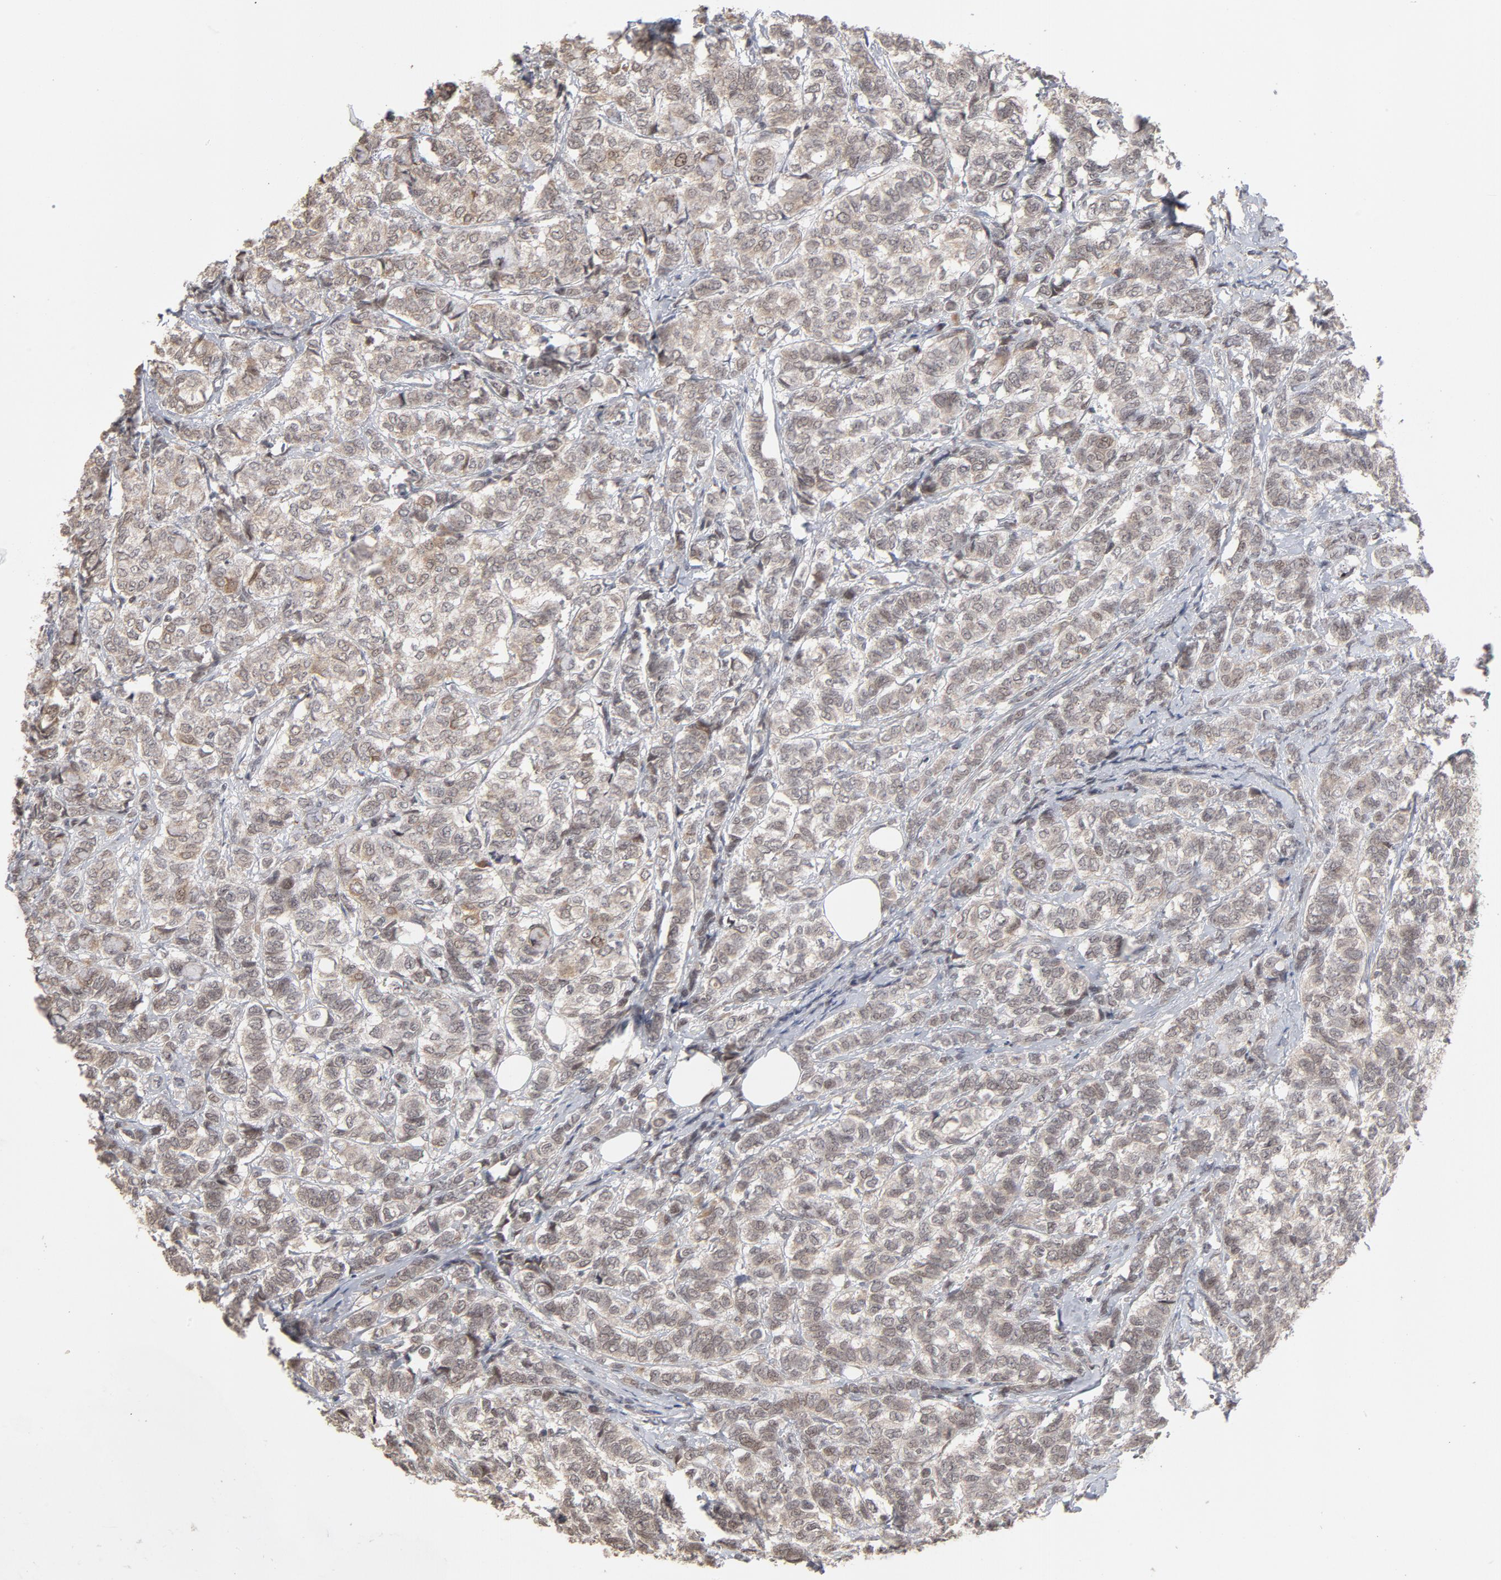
{"staining": {"intensity": "weak", "quantity": ">75%", "location": "cytoplasmic/membranous"}, "tissue": "breast cancer", "cell_type": "Tumor cells", "image_type": "cancer", "snomed": [{"axis": "morphology", "description": "Lobular carcinoma"}, {"axis": "topography", "description": "Breast"}], "caption": "A histopathology image showing weak cytoplasmic/membranous staining in approximately >75% of tumor cells in breast cancer, as visualized by brown immunohistochemical staining.", "gene": "ARIH1", "patient": {"sex": "female", "age": 60}}